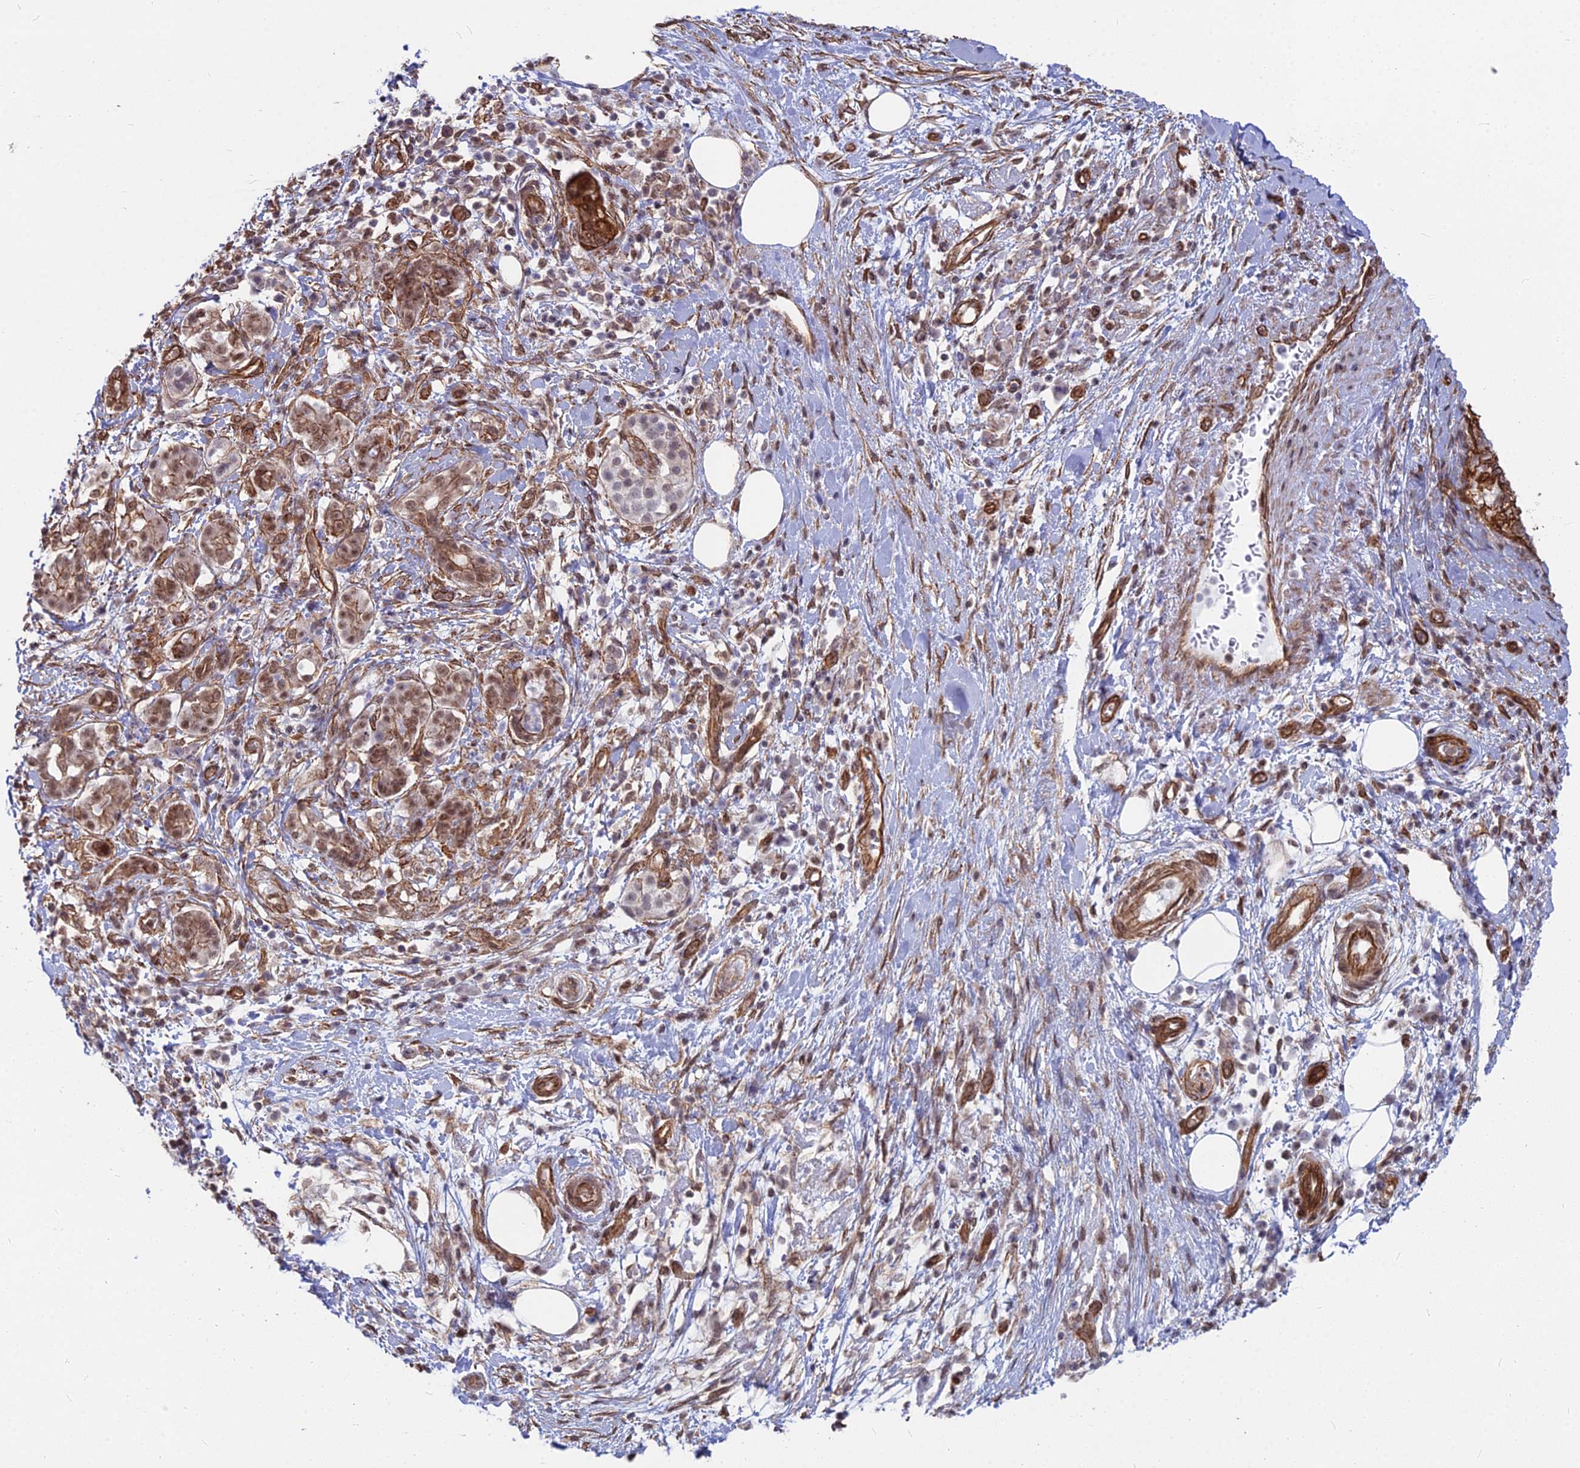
{"staining": {"intensity": "moderate", "quantity": ">75%", "location": "cytoplasmic/membranous,nuclear"}, "tissue": "pancreatic cancer", "cell_type": "Tumor cells", "image_type": "cancer", "snomed": [{"axis": "morphology", "description": "Adenocarcinoma, NOS"}, {"axis": "topography", "description": "Pancreas"}], "caption": "High-magnification brightfield microscopy of adenocarcinoma (pancreatic) stained with DAB (3,3'-diaminobenzidine) (brown) and counterstained with hematoxylin (blue). tumor cells exhibit moderate cytoplasmic/membranous and nuclear positivity is seen in about>75% of cells.", "gene": "YJU2", "patient": {"sex": "female", "age": 73}}